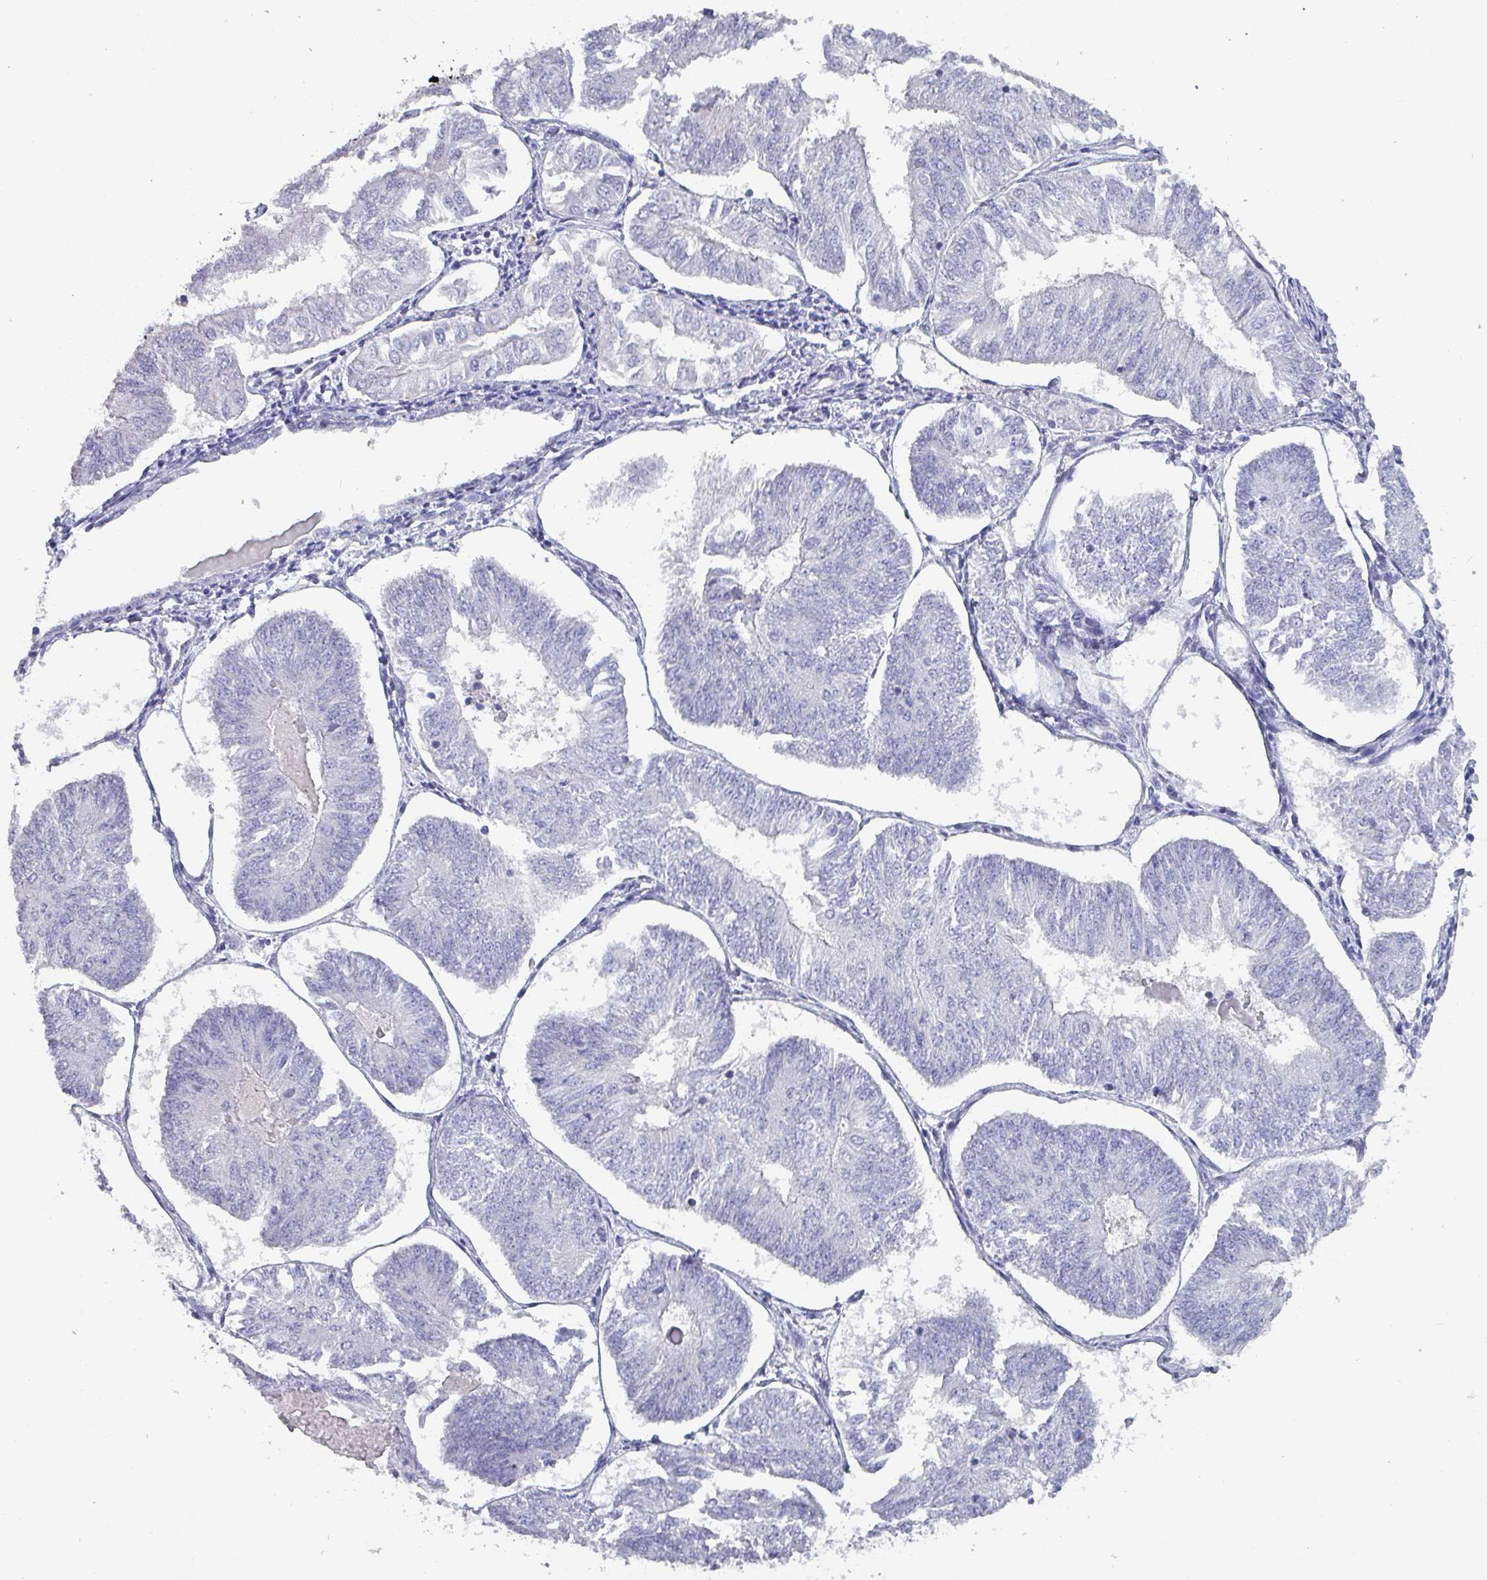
{"staining": {"intensity": "negative", "quantity": "none", "location": "none"}, "tissue": "endometrial cancer", "cell_type": "Tumor cells", "image_type": "cancer", "snomed": [{"axis": "morphology", "description": "Adenocarcinoma, NOS"}, {"axis": "topography", "description": "Endometrium"}], "caption": "This is a photomicrograph of immunohistochemistry staining of adenocarcinoma (endometrial), which shows no expression in tumor cells. (DAB immunohistochemistry (IHC) visualized using brightfield microscopy, high magnification).", "gene": "INS-IGF2", "patient": {"sex": "female", "age": 58}}